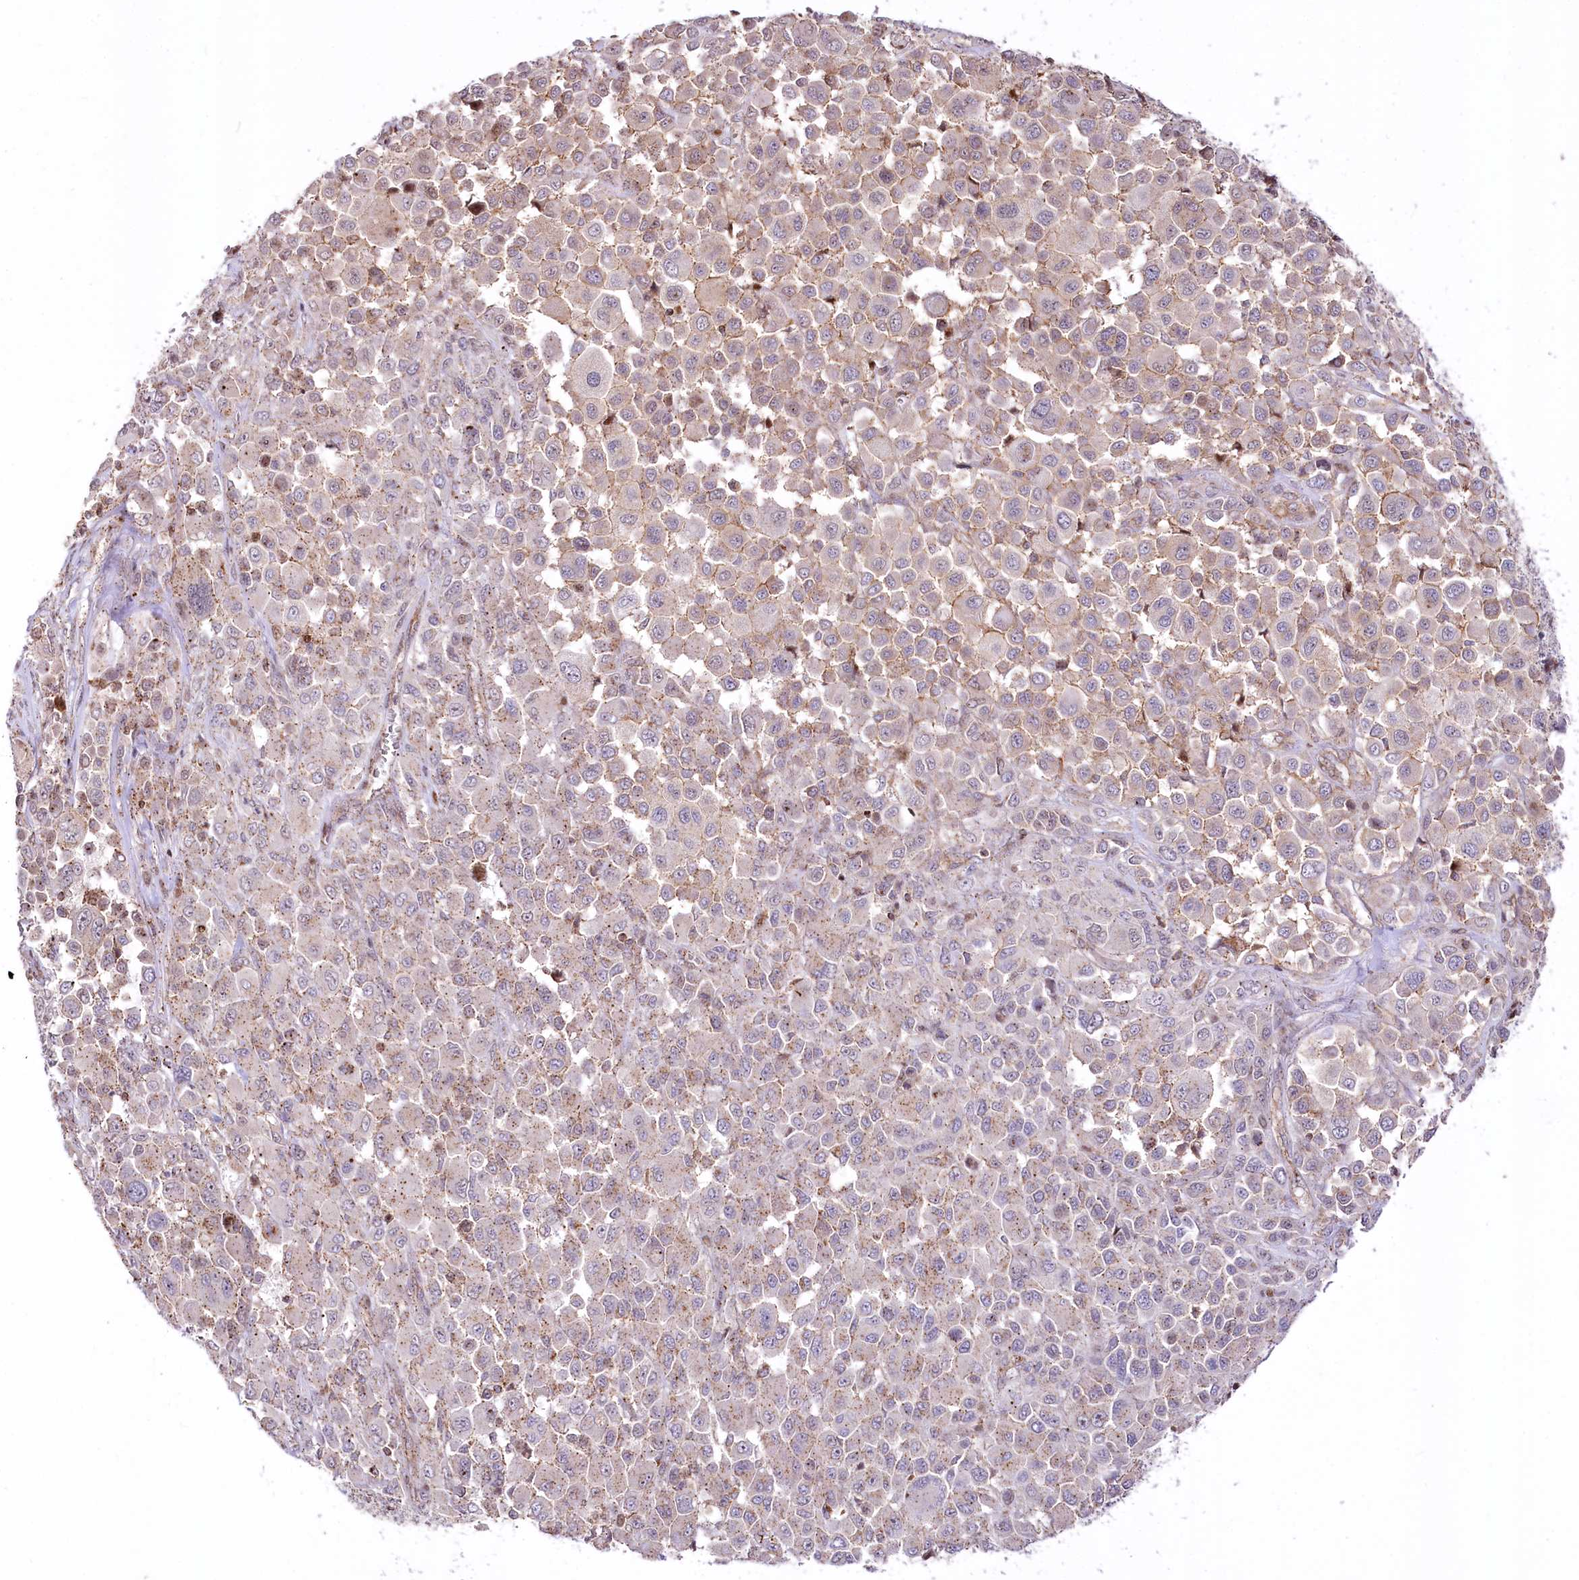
{"staining": {"intensity": "weak", "quantity": "25%-75%", "location": "cytoplasmic/membranous"}, "tissue": "melanoma", "cell_type": "Tumor cells", "image_type": "cancer", "snomed": [{"axis": "morphology", "description": "Malignant melanoma, NOS"}, {"axis": "topography", "description": "Skin of trunk"}], "caption": "Immunohistochemistry (IHC) staining of melanoma, which reveals low levels of weak cytoplasmic/membranous positivity in about 25%-75% of tumor cells indicating weak cytoplasmic/membranous protein expression. The staining was performed using DAB (3,3'-diaminobenzidine) (brown) for protein detection and nuclei were counterstained in hematoxylin (blue).", "gene": "ZFYVE27", "patient": {"sex": "male", "age": 71}}